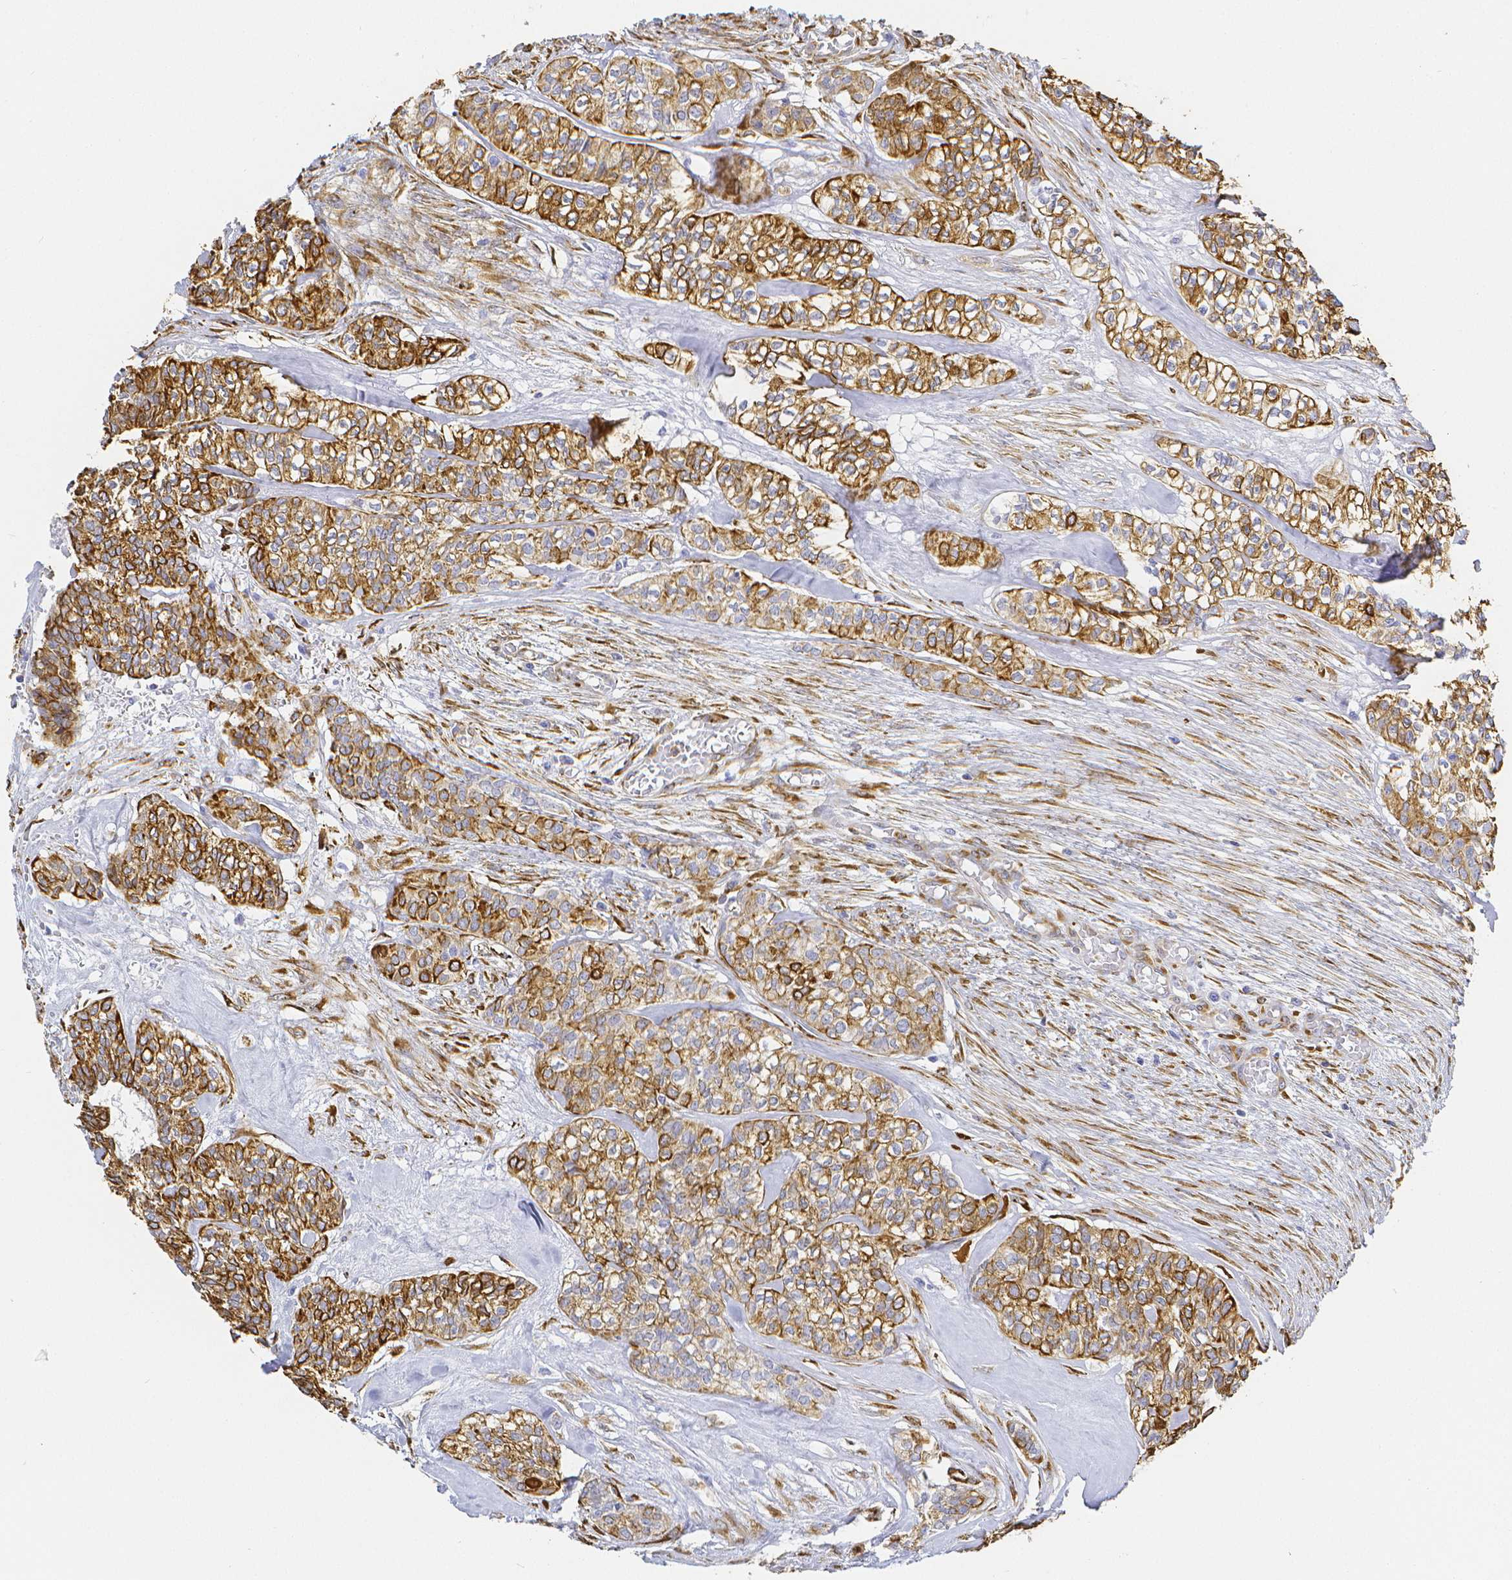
{"staining": {"intensity": "moderate", "quantity": ">75%", "location": "cytoplasmic/membranous"}, "tissue": "head and neck cancer", "cell_type": "Tumor cells", "image_type": "cancer", "snomed": [{"axis": "morphology", "description": "Adenocarcinoma, NOS"}, {"axis": "topography", "description": "Head-Neck"}], "caption": "High-power microscopy captured an immunohistochemistry photomicrograph of head and neck cancer, revealing moderate cytoplasmic/membranous positivity in about >75% of tumor cells.", "gene": "SMURF1", "patient": {"sex": "male", "age": 81}}